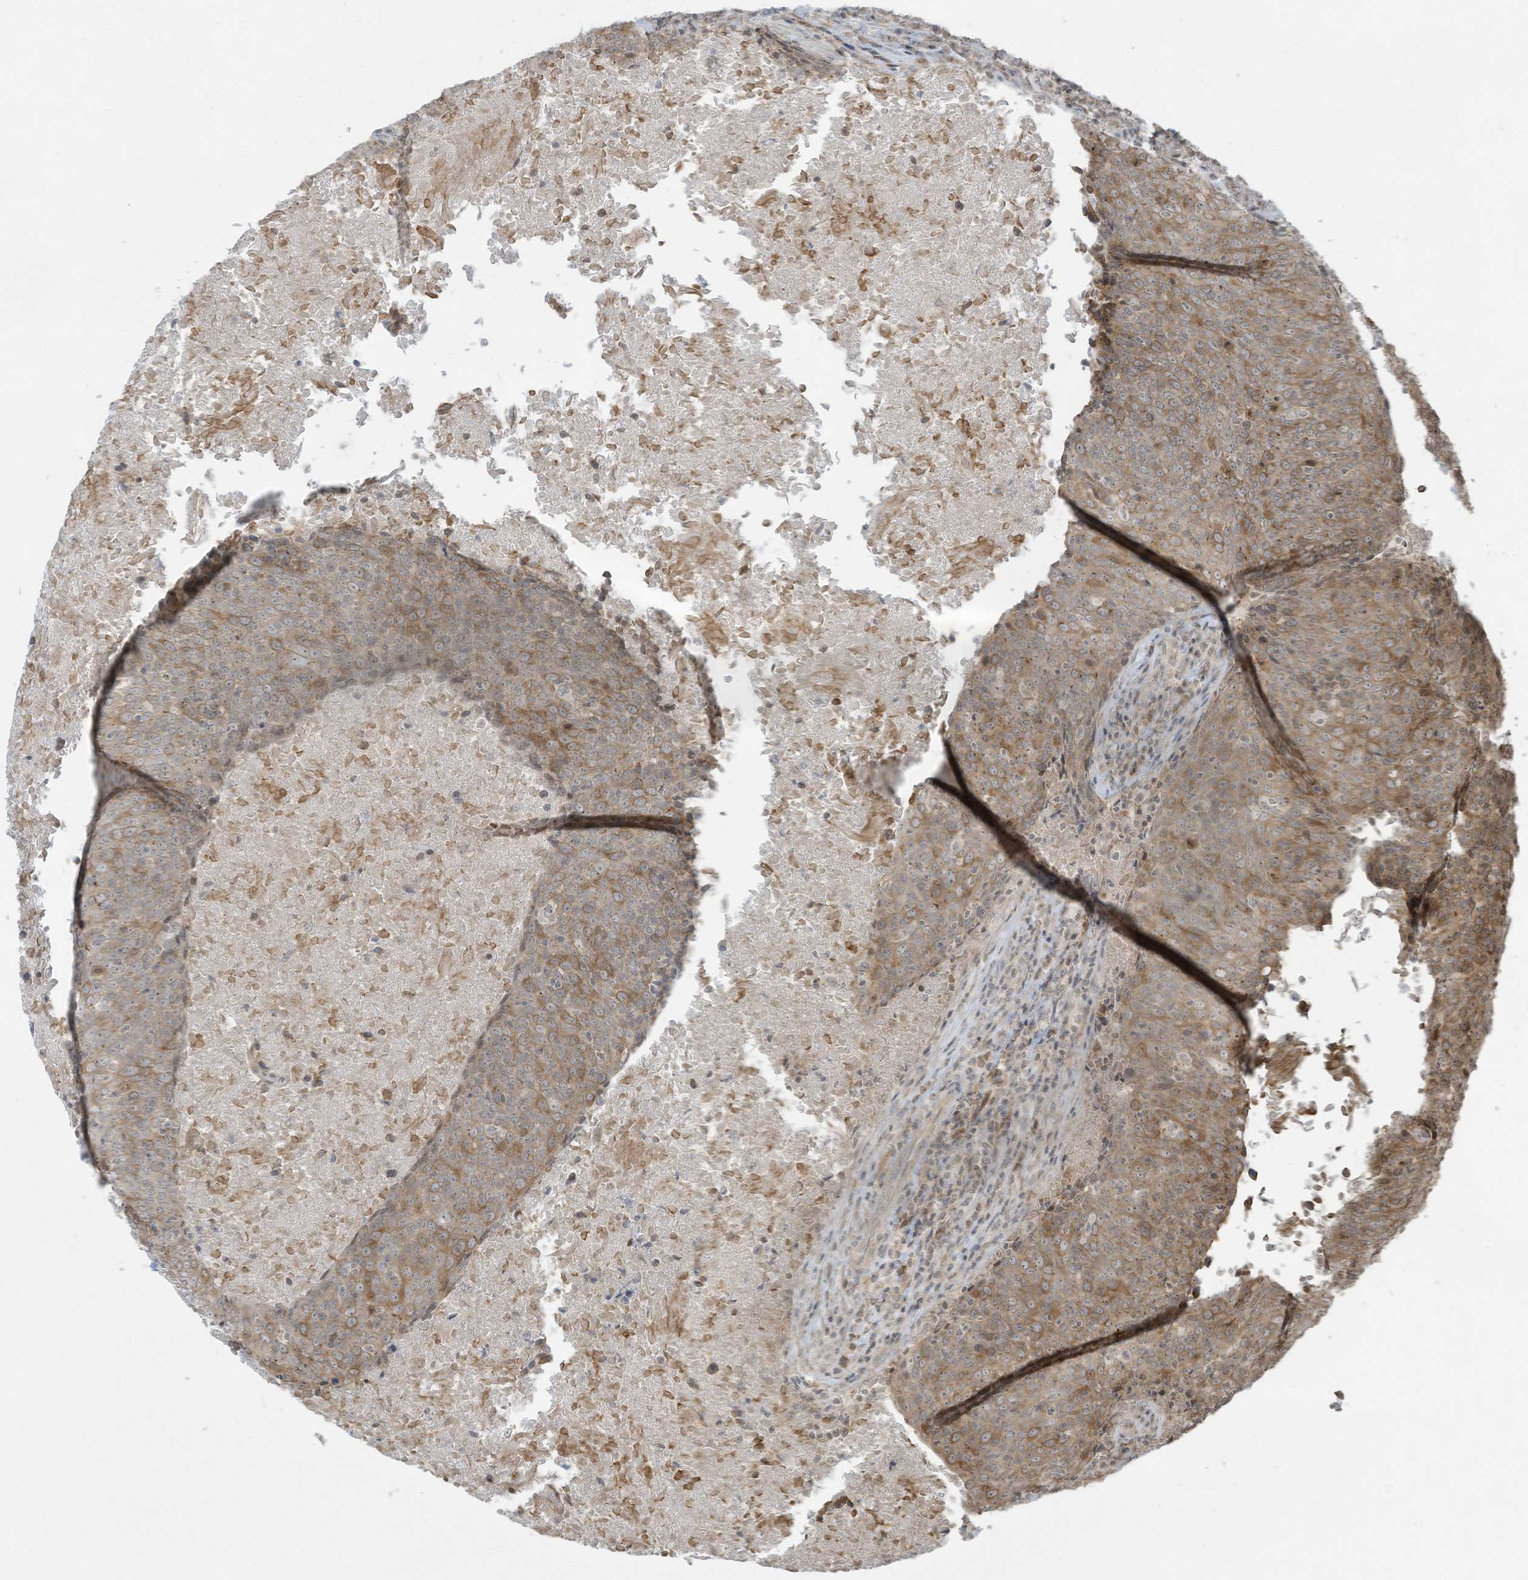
{"staining": {"intensity": "moderate", "quantity": "25%-75%", "location": "cytoplasmic/membranous"}, "tissue": "head and neck cancer", "cell_type": "Tumor cells", "image_type": "cancer", "snomed": [{"axis": "morphology", "description": "Squamous cell carcinoma, NOS"}, {"axis": "morphology", "description": "Squamous cell carcinoma, metastatic, NOS"}, {"axis": "topography", "description": "Lymph node"}, {"axis": "topography", "description": "Head-Neck"}], "caption": "Head and neck cancer (squamous cell carcinoma) stained with a brown dye demonstrates moderate cytoplasmic/membranous positive staining in approximately 25%-75% of tumor cells.", "gene": "ZNF263", "patient": {"sex": "male", "age": 62}}